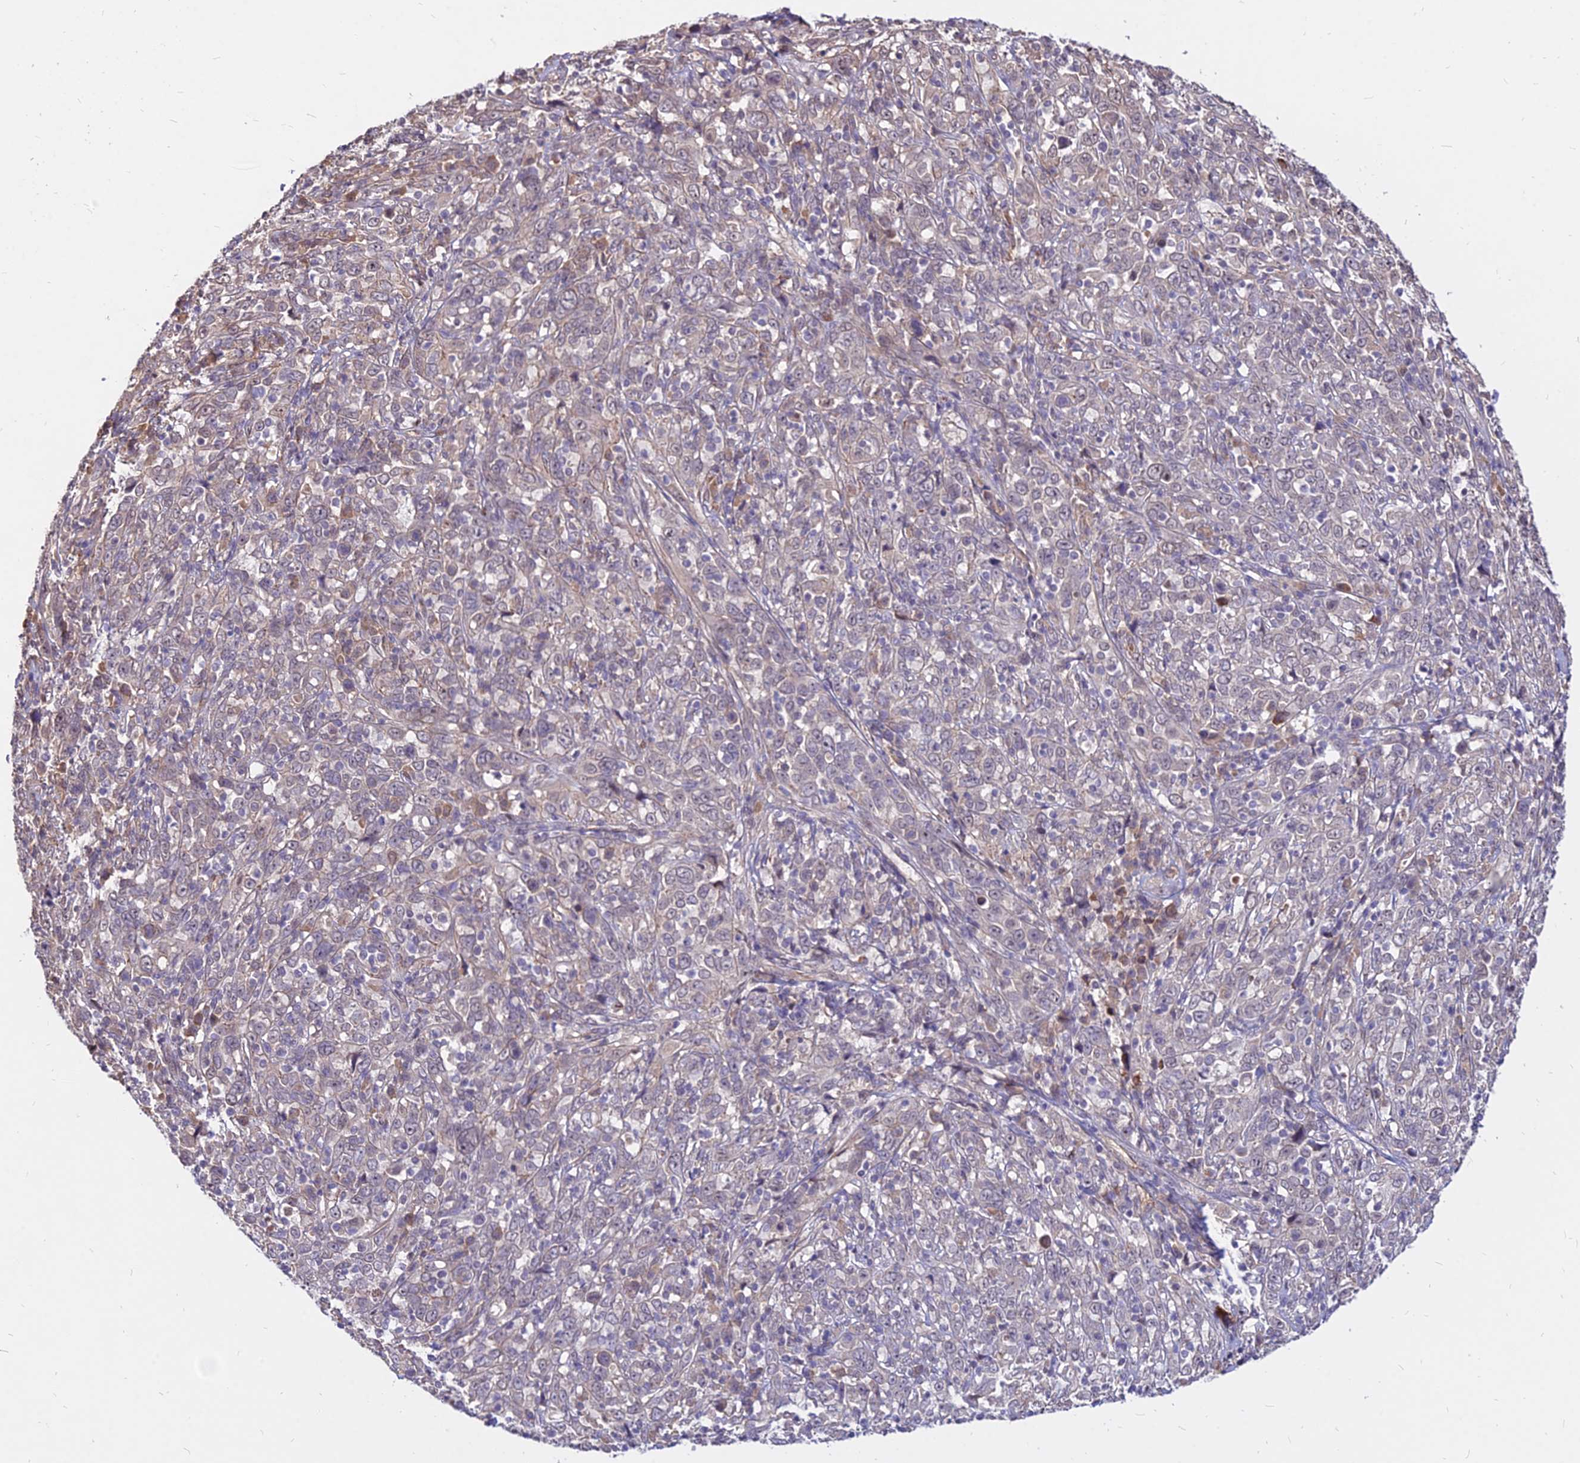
{"staining": {"intensity": "negative", "quantity": "none", "location": "none"}, "tissue": "cervical cancer", "cell_type": "Tumor cells", "image_type": "cancer", "snomed": [{"axis": "morphology", "description": "Squamous cell carcinoma, NOS"}, {"axis": "topography", "description": "Cervix"}], "caption": "The immunohistochemistry (IHC) image has no significant staining in tumor cells of cervical squamous cell carcinoma tissue.", "gene": "C11orf68", "patient": {"sex": "female", "age": 46}}